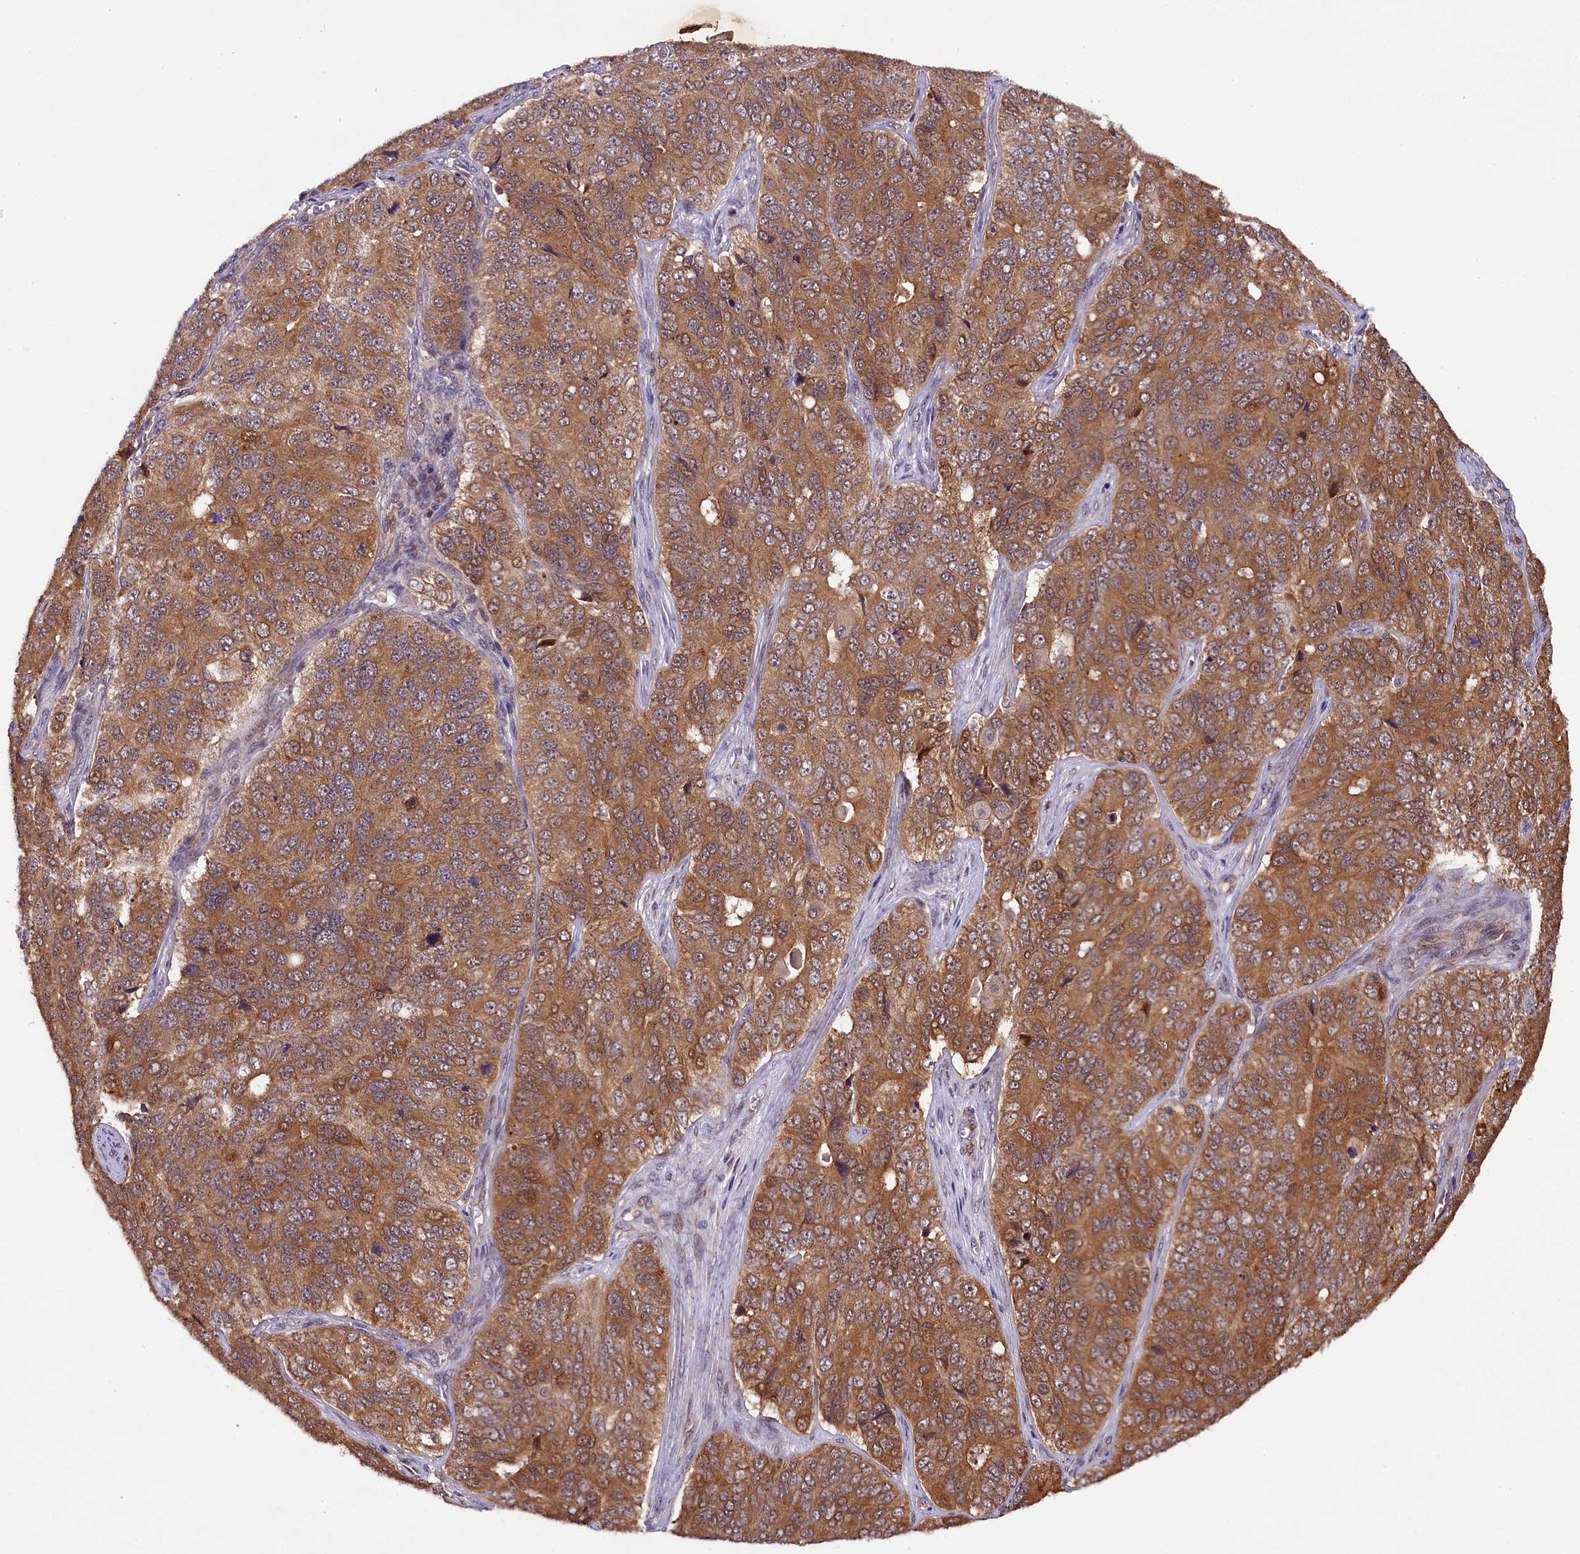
{"staining": {"intensity": "moderate", "quantity": ">75%", "location": "cytoplasmic/membranous"}, "tissue": "ovarian cancer", "cell_type": "Tumor cells", "image_type": "cancer", "snomed": [{"axis": "morphology", "description": "Carcinoma, endometroid"}, {"axis": "topography", "description": "Ovary"}], "caption": "Protein analysis of endometroid carcinoma (ovarian) tissue reveals moderate cytoplasmic/membranous positivity in about >75% of tumor cells.", "gene": "DOHH", "patient": {"sex": "female", "age": 51}}